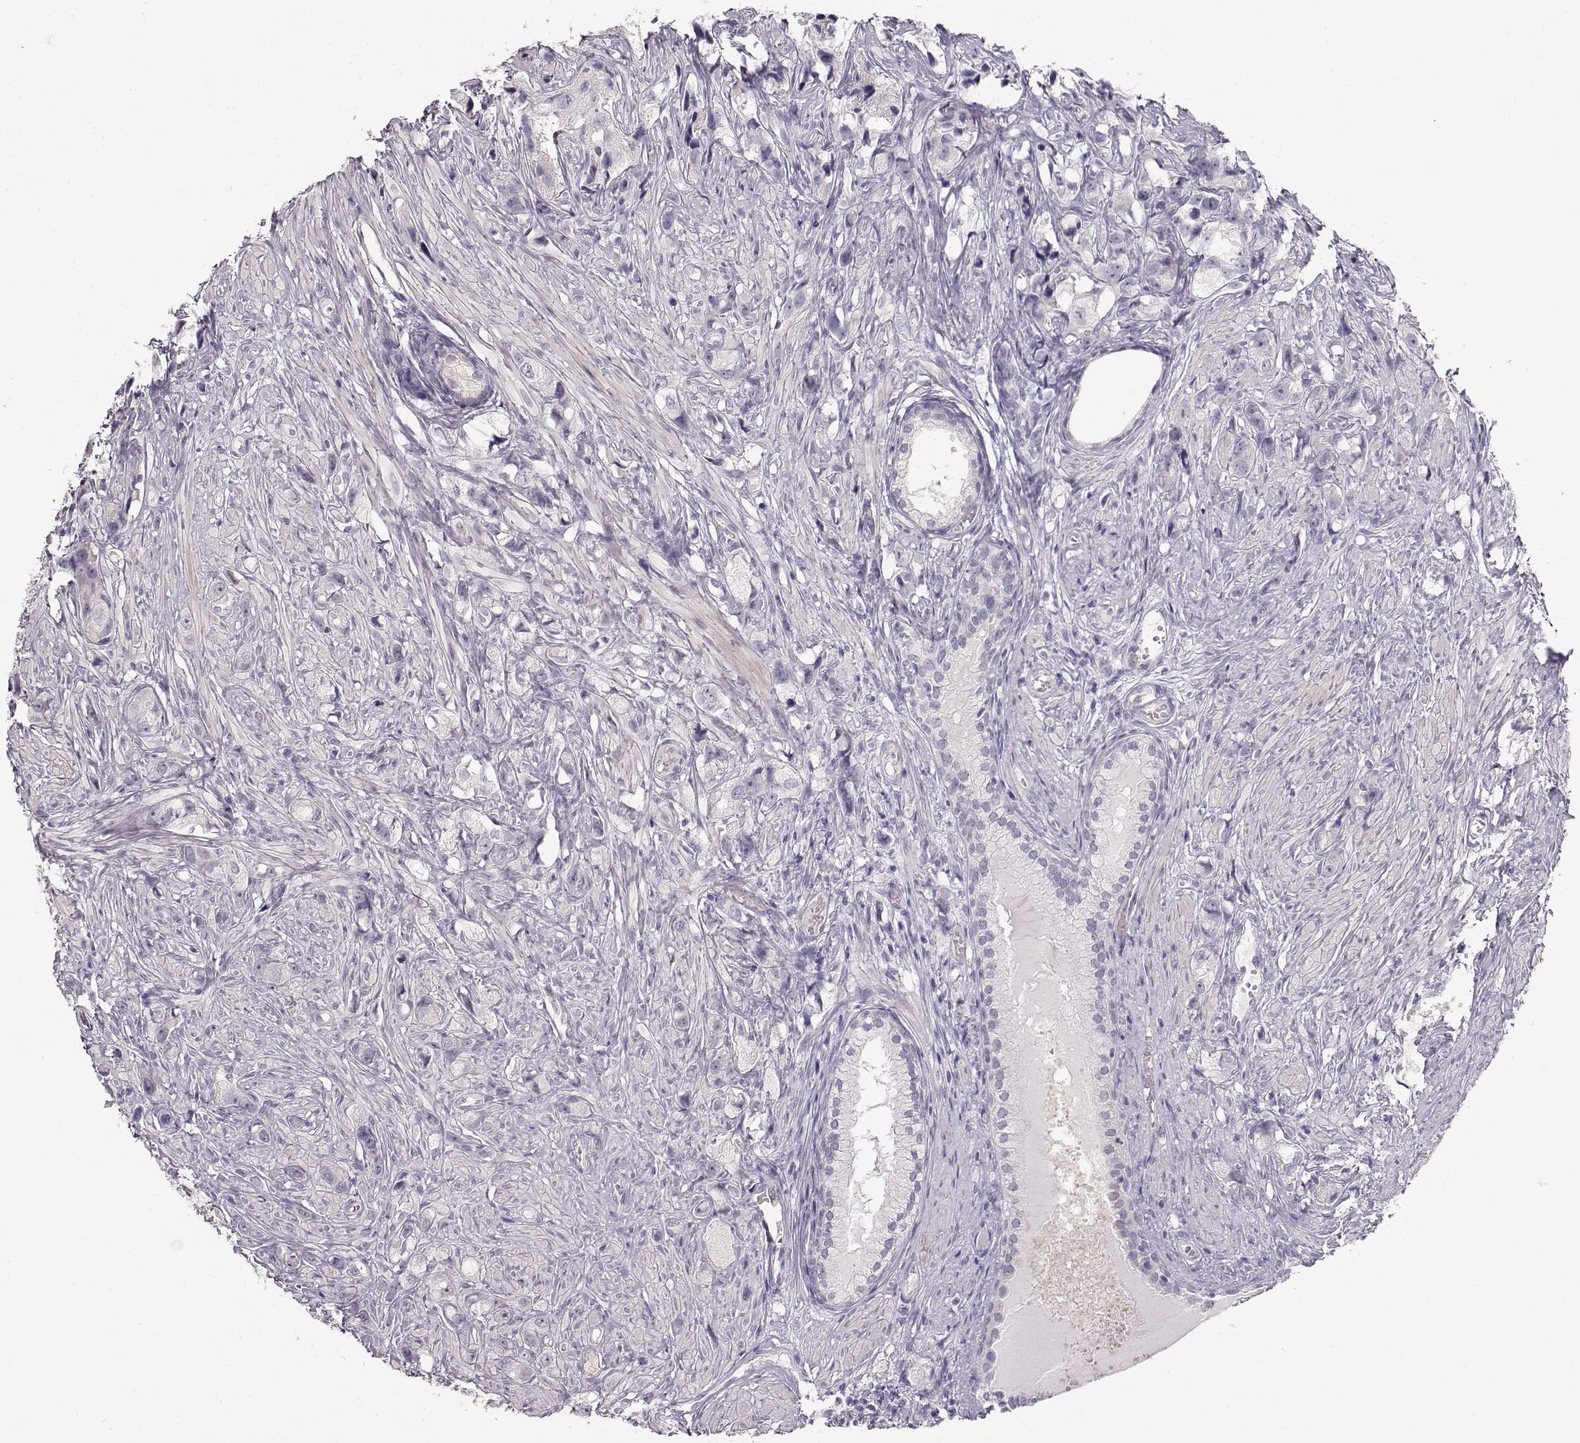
{"staining": {"intensity": "negative", "quantity": "none", "location": "none"}, "tissue": "prostate cancer", "cell_type": "Tumor cells", "image_type": "cancer", "snomed": [{"axis": "morphology", "description": "Adenocarcinoma, High grade"}, {"axis": "topography", "description": "Prostate"}], "caption": "Immunohistochemistry (IHC) image of prostate cancer (high-grade adenocarcinoma) stained for a protein (brown), which reveals no positivity in tumor cells. The staining was performed using DAB to visualize the protein expression in brown, while the nuclei were stained in blue with hematoxylin (Magnification: 20x).", "gene": "TTC26", "patient": {"sex": "male", "age": 75}}